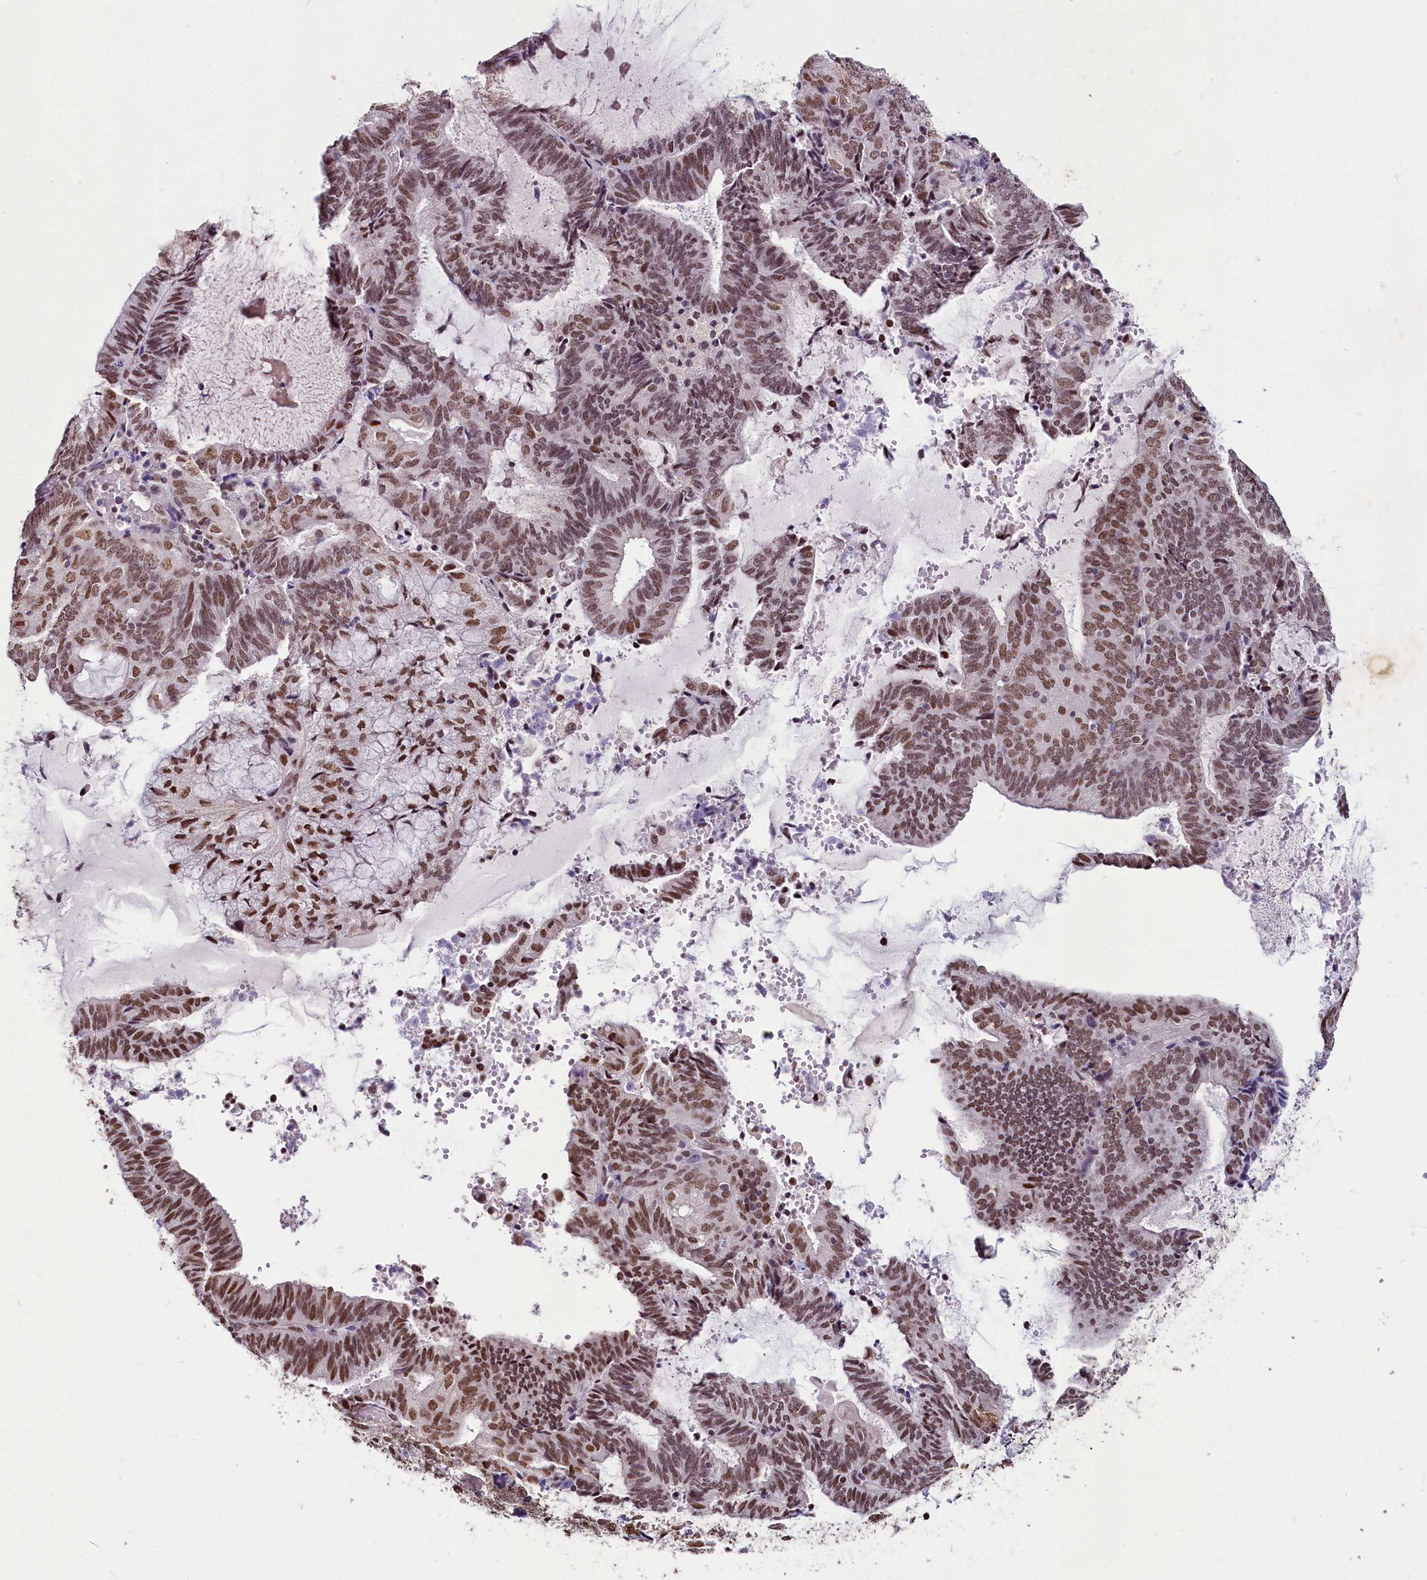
{"staining": {"intensity": "moderate", "quantity": ">75%", "location": "nuclear"}, "tissue": "endometrial cancer", "cell_type": "Tumor cells", "image_type": "cancer", "snomed": [{"axis": "morphology", "description": "Adenocarcinoma, NOS"}, {"axis": "topography", "description": "Endometrium"}], "caption": "Adenocarcinoma (endometrial) was stained to show a protein in brown. There is medium levels of moderate nuclear staining in approximately >75% of tumor cells.", "gene": "PARPBP", "patient": {"sex": "female", "age": 81}}